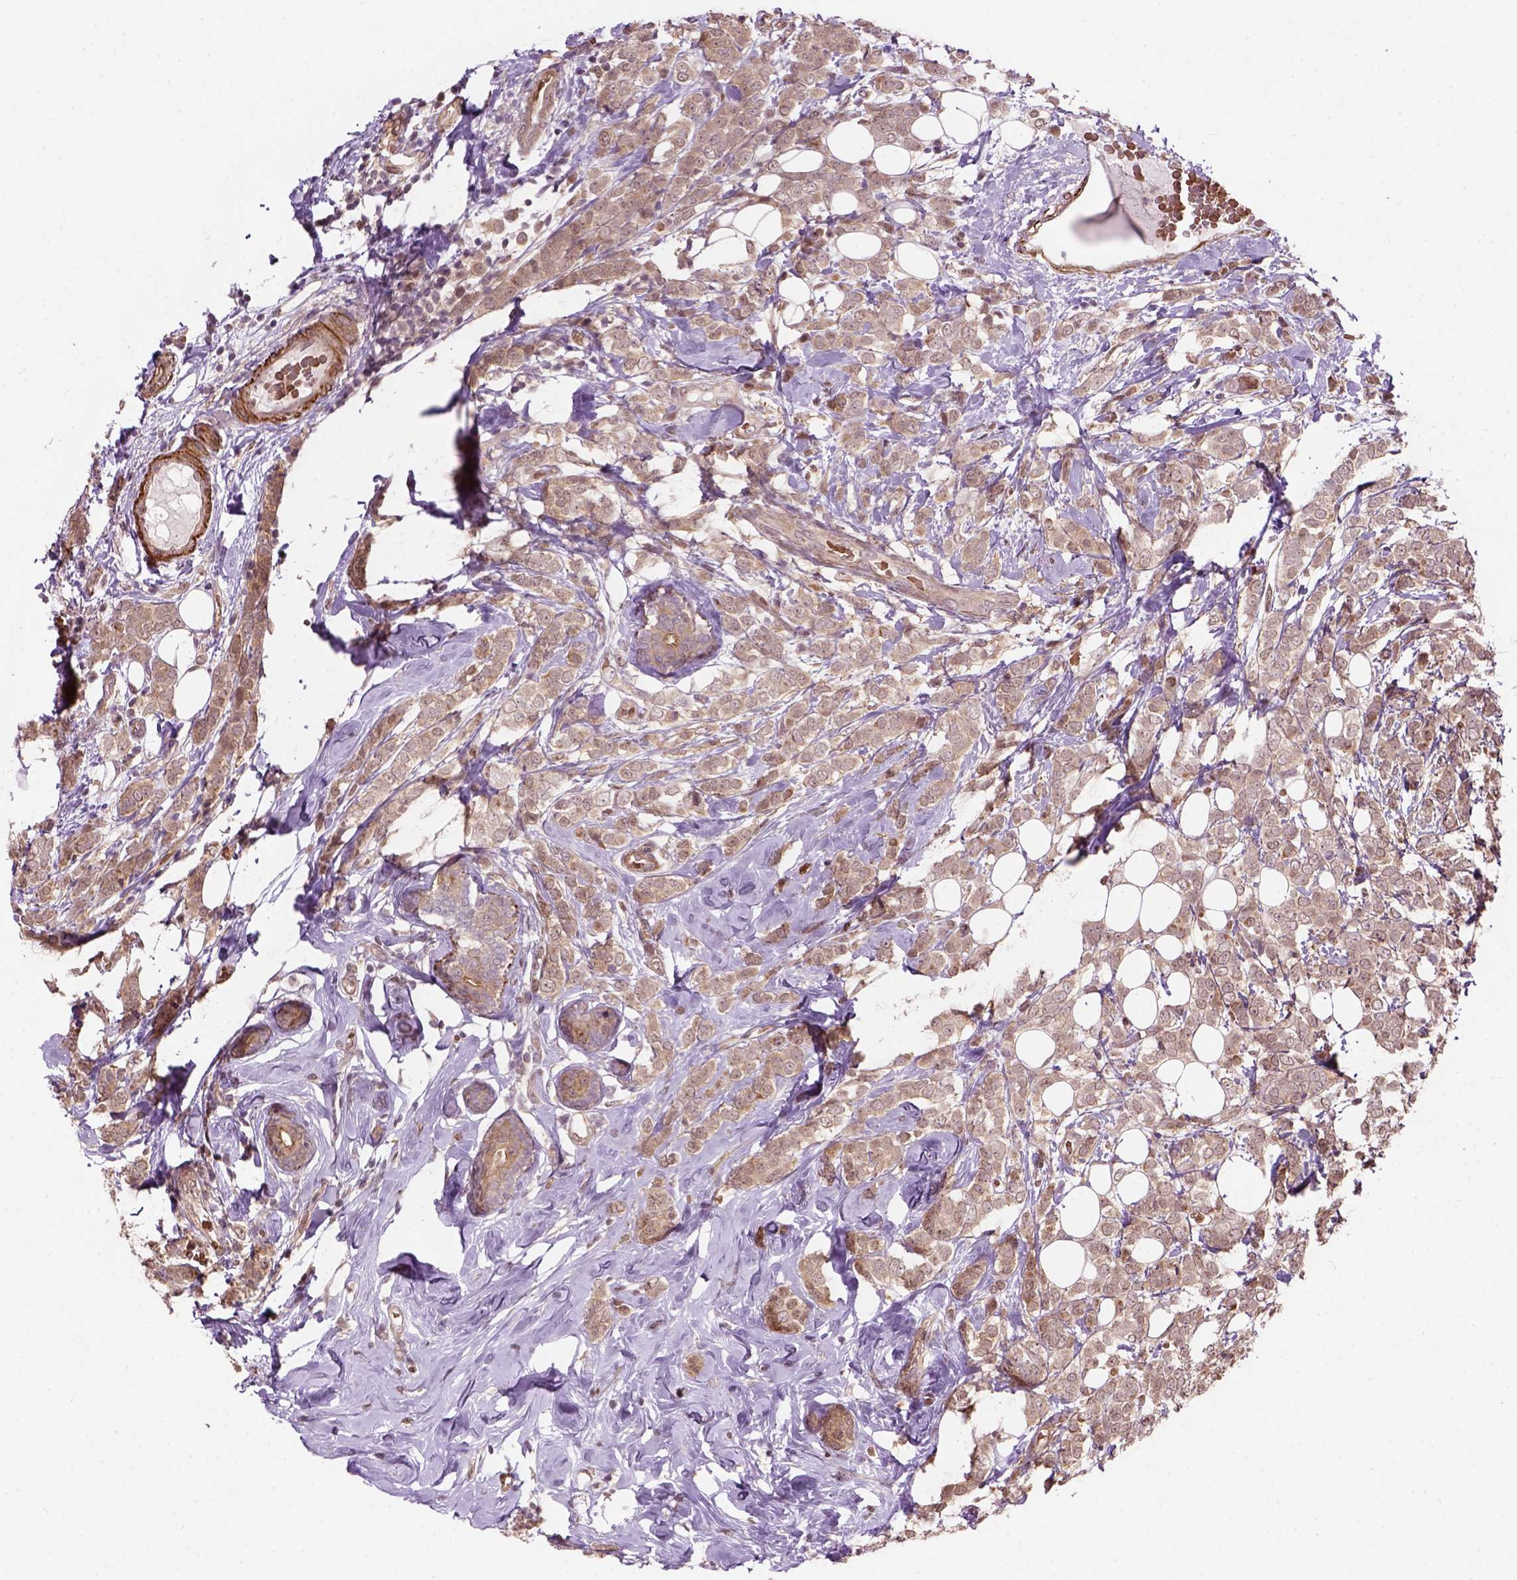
{"staining": {"intensity": "weak", "quantity": ">75%", "location": "cytoplasmic/membranous,nuclear"}, "tissue": "breast cancer", "cell_type": "Tumor cells", "image_type": "cancer", "snomed": [{"axis": "morphology", "description": "Lobular carcinoma"}, {"axis": "topography", "description": "Breast"}], "caption": "IHC (DAB) staining of breast cancer (lobular carcinoma) demonstrates weak cytoplasmic/membranous and nuclear protein staining in approximately >75% of tumor cells. (Stains: DAB in brown, nuclei in blue, Microscopy: brightfield microscopy at high magnification).", "gene": "PSMD11", "patient": {"sex": "female", "age": 49}}